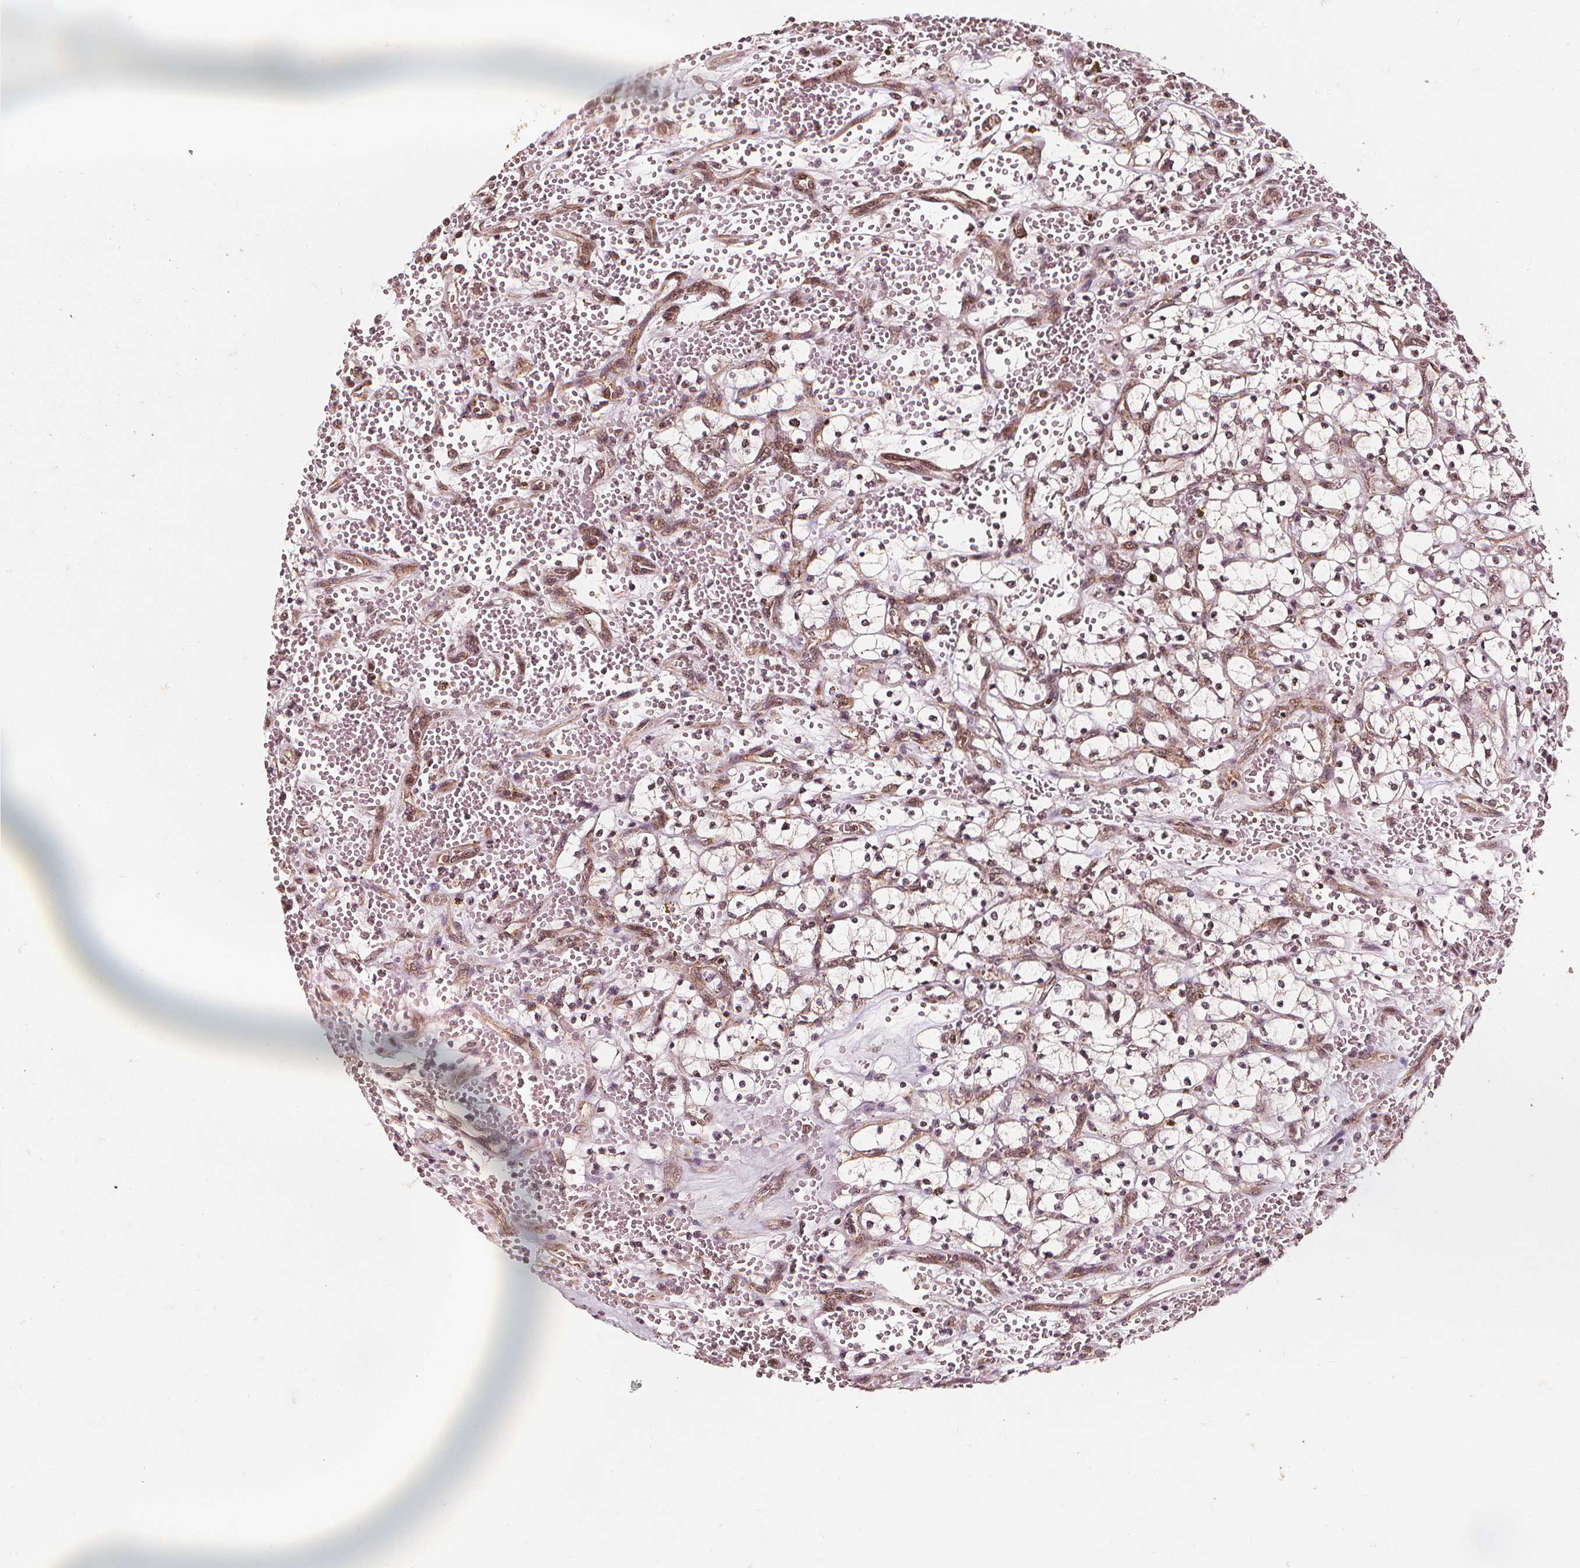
{"staining": {"intensity": "moderate", "quantity": ">75%", "location": "cytoplasmic/membranous,nuclear"}, "tissue": "renal cancer", "cell_type": "Tumor cells", "image_type": "cancer", "snomed": [{"axis": "morphology", "description": "Adenocarcinoma, NOS"}, {"axis": "topography", "description": "Kidney"}], "caption": "Immunohistochemical staining of adenocarcinoma (renal) displays medium levels of moderate cytoplasmic/membranous and nuclear expression in about >75% of tumor cells. (DAB IHC with brightfield microscopy, high magnification).", "gene": "SMN1", "patient": {"sex": "female", "age": 64}}